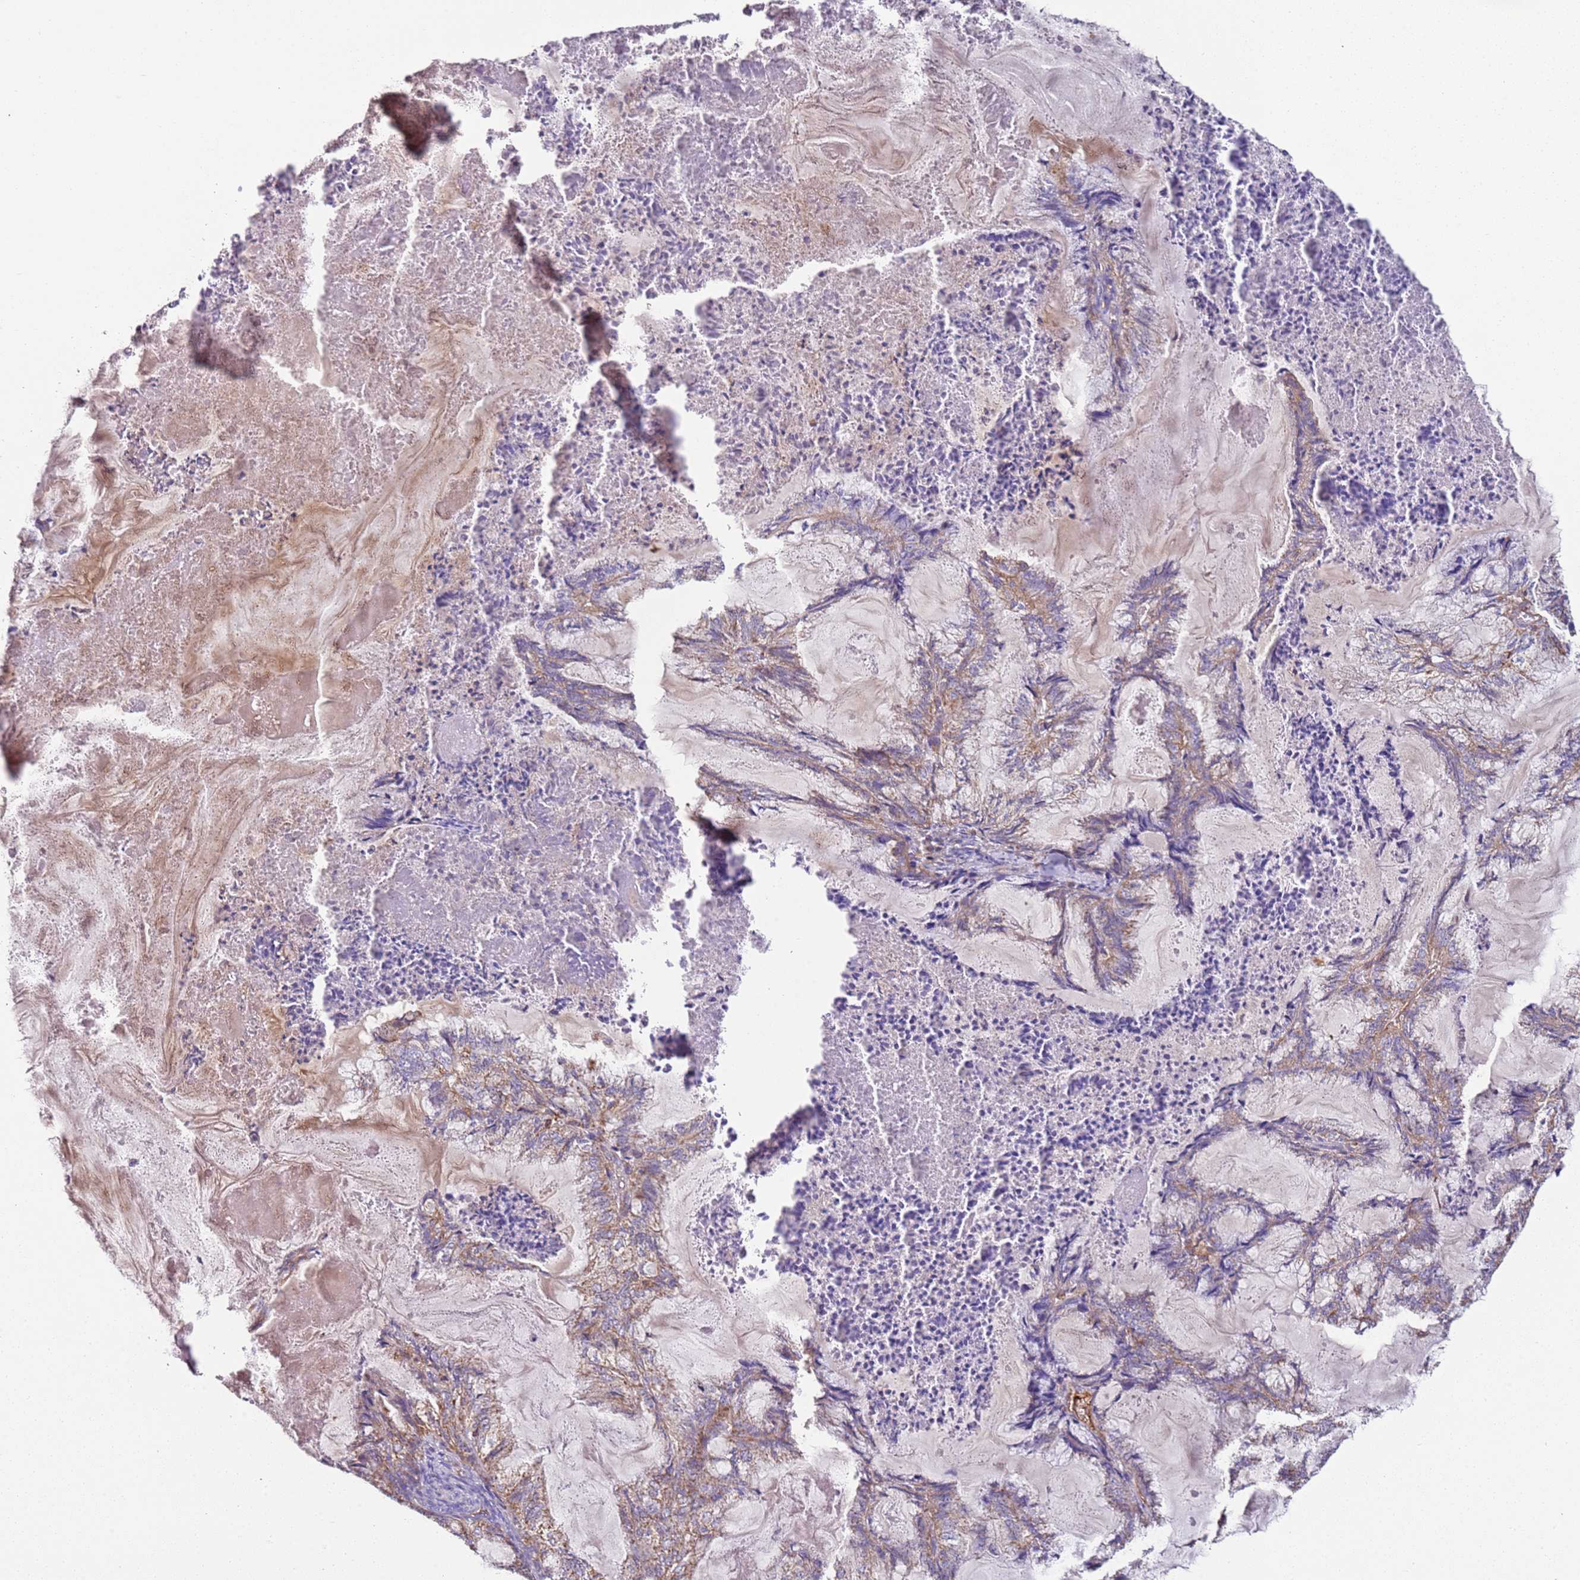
{"staining": {"intensity": "moderate", "quantity": "25%-75%", "location": "cytoplasmic/membranous"}, "tissue": "endometrial cancer", "cell_type": "Tumor cells", "image_type": "cancer", "snomed": [{"axis": "morphology", "description": "Adenocarcinoma, NOS"}, {"axis": "topography", "description": "Endometrium"}], "caption": "Moderate cytoplasmic/membranous staining is identified in about 25%-75% of tumor cells in endometrial cancer (adenocarcinoma).", "gene": "RMND5A", "patient": {"sex": "female", "age": 86}}